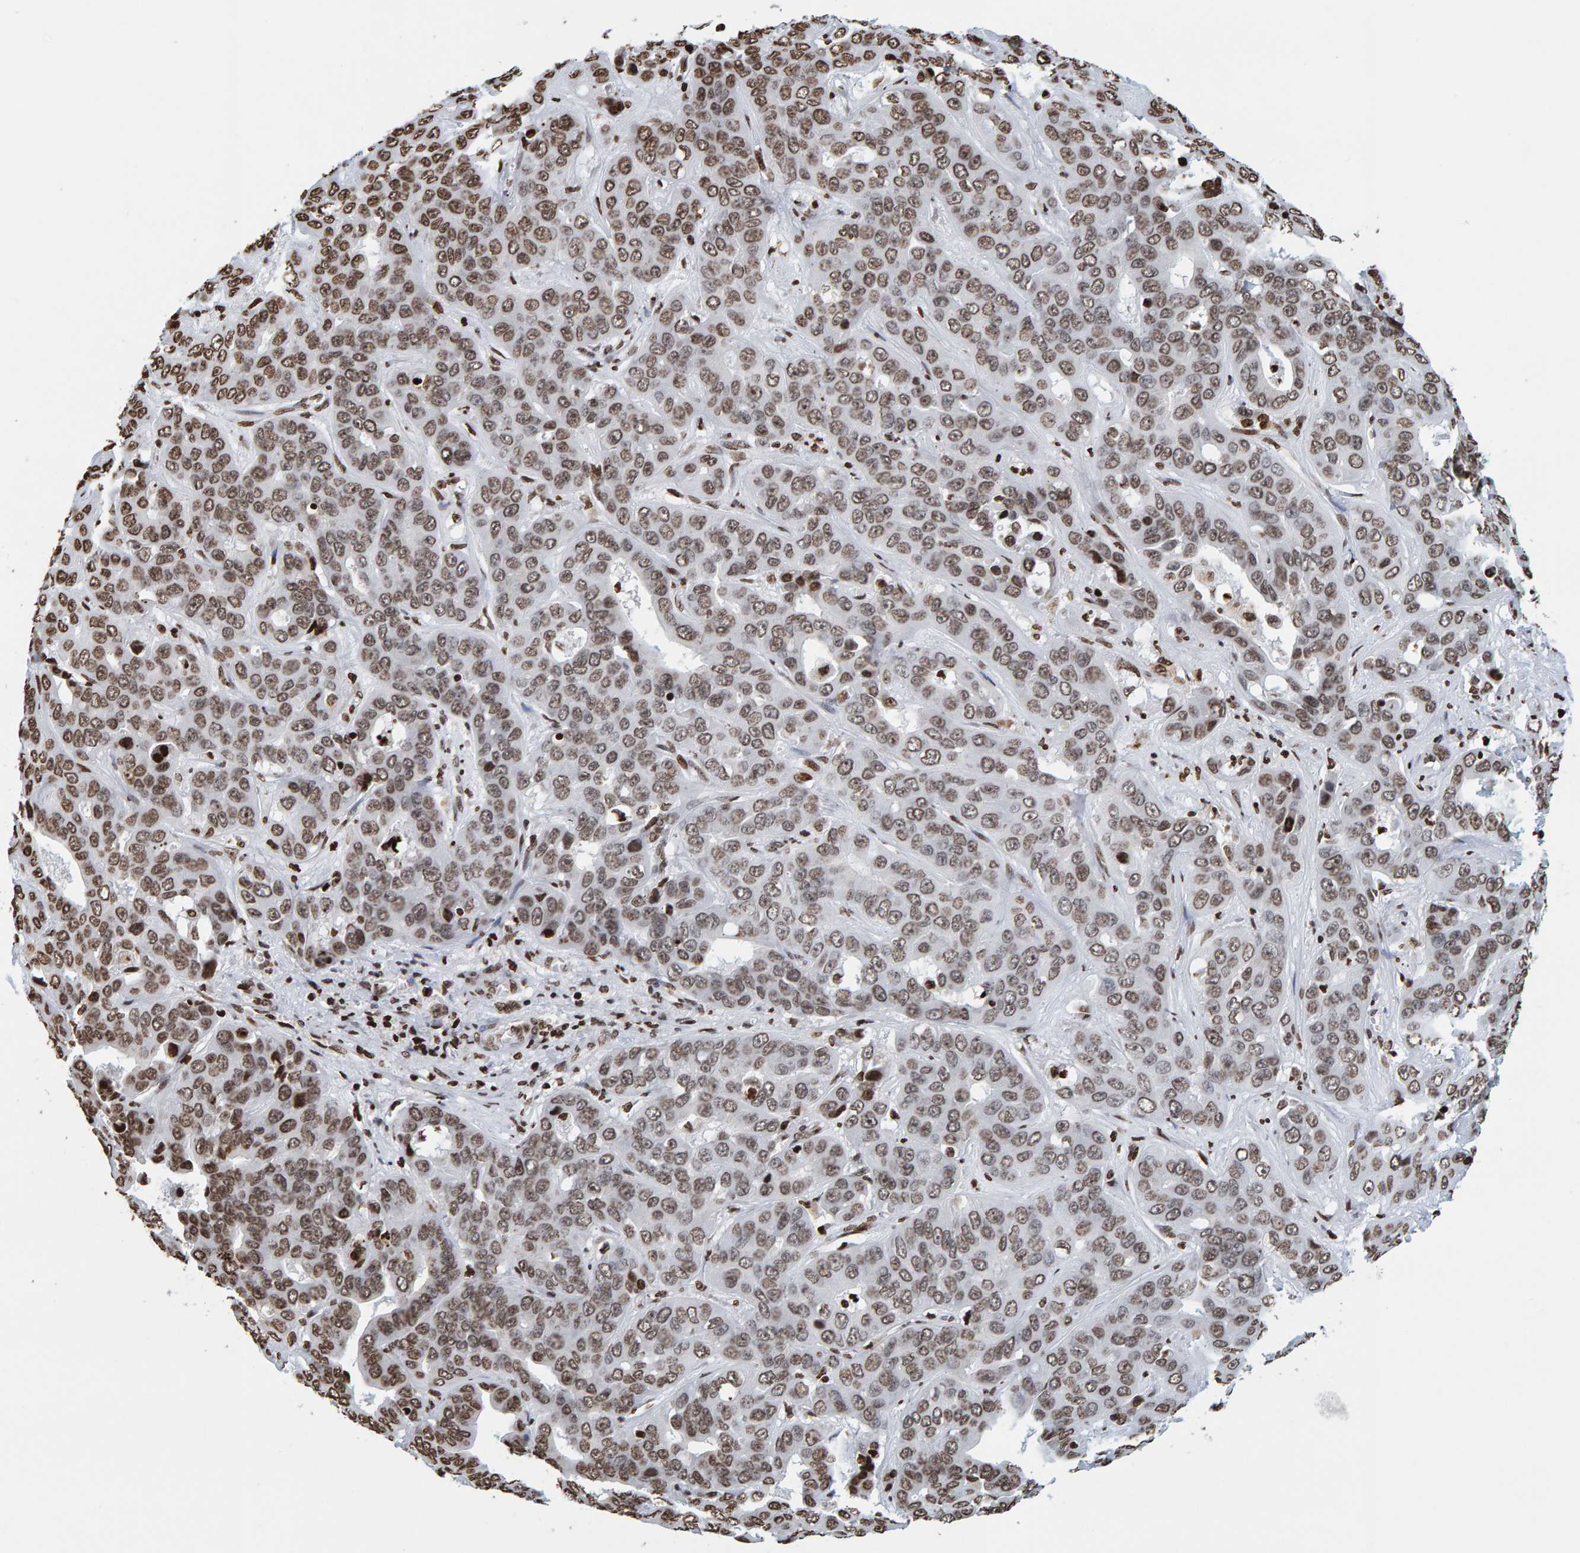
{"staining": {"intensity": "moderate", "quantity": ">75%", "location": "cytoplasmic/membranous,nuclear"}, "tissue": "liver cancer", "cell_type": "Tumor cells", "image_type": "cancer", "snomed": [{"axis": "morphology", "description": "Cholangiocarcinoma"}, {"axis": "topography", "description": "Liver"}], "caption": "Liver cancer tissue displays moderate cytoplasmic/membranous and nuclear expression in about >75% of tumor cells", "gene": "BRF2", "patient": {"sex": "female", "age": 52}}